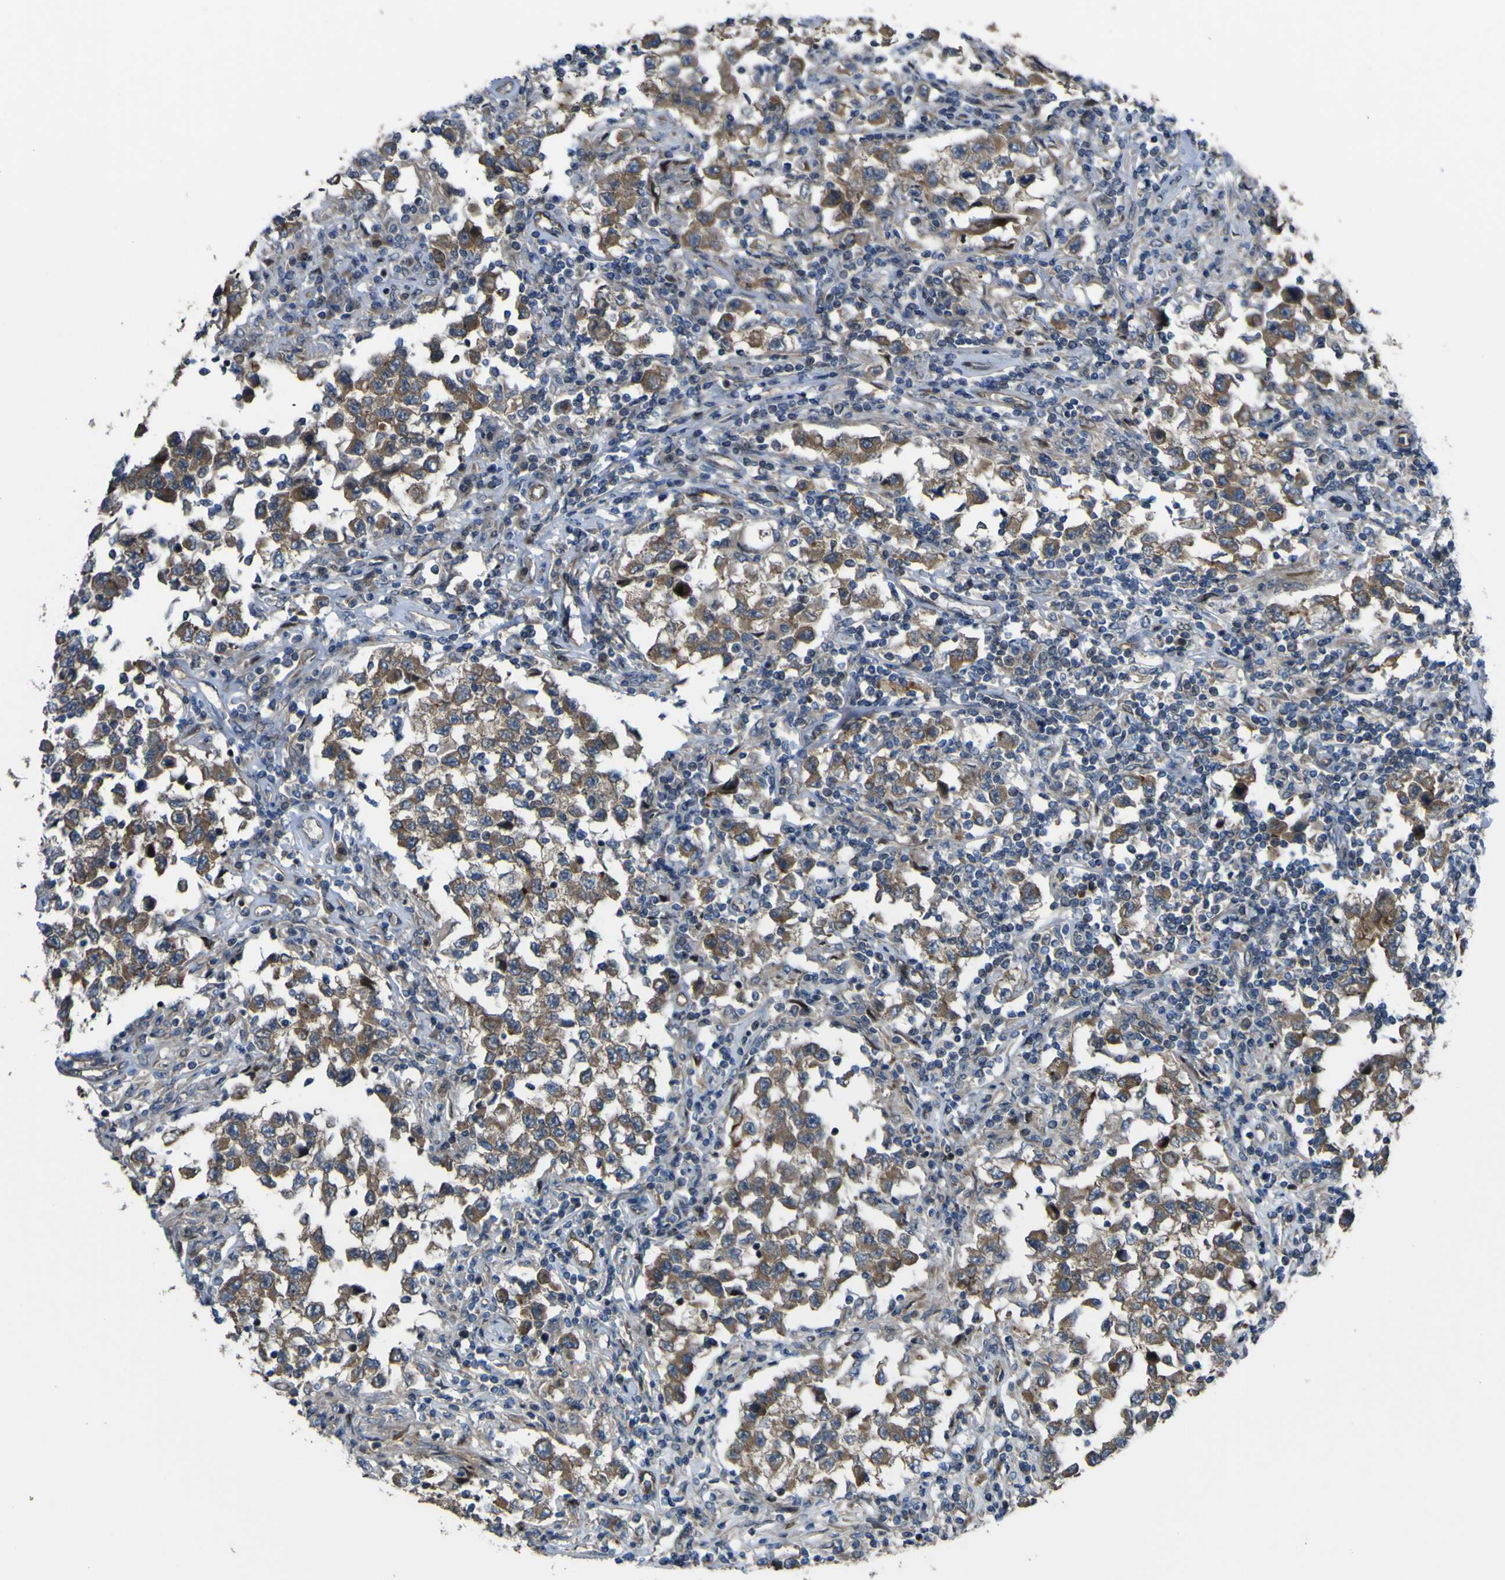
{"staining": {"intensity": "moderate", "quantity": ">75%", "location": "cytoplasmic/membranous"}, "tissue": "testis cancer", "cell_type": "Tumor cells", "image_type": "cancer", "snomed": [{"axis": "morphology", "description": "Carcinoma, Embryonal, NOS"}, {"axis": "topography", "description": "Testis"}], "caption": "Protein expression analysis of human embryonal carcinoma (testis) reveals moderate cytoplasmic/membranous expression in approximately >75% of tumor cells.", "gene": "FBXO30", "patient": {"sex": "male", "age": 21}}